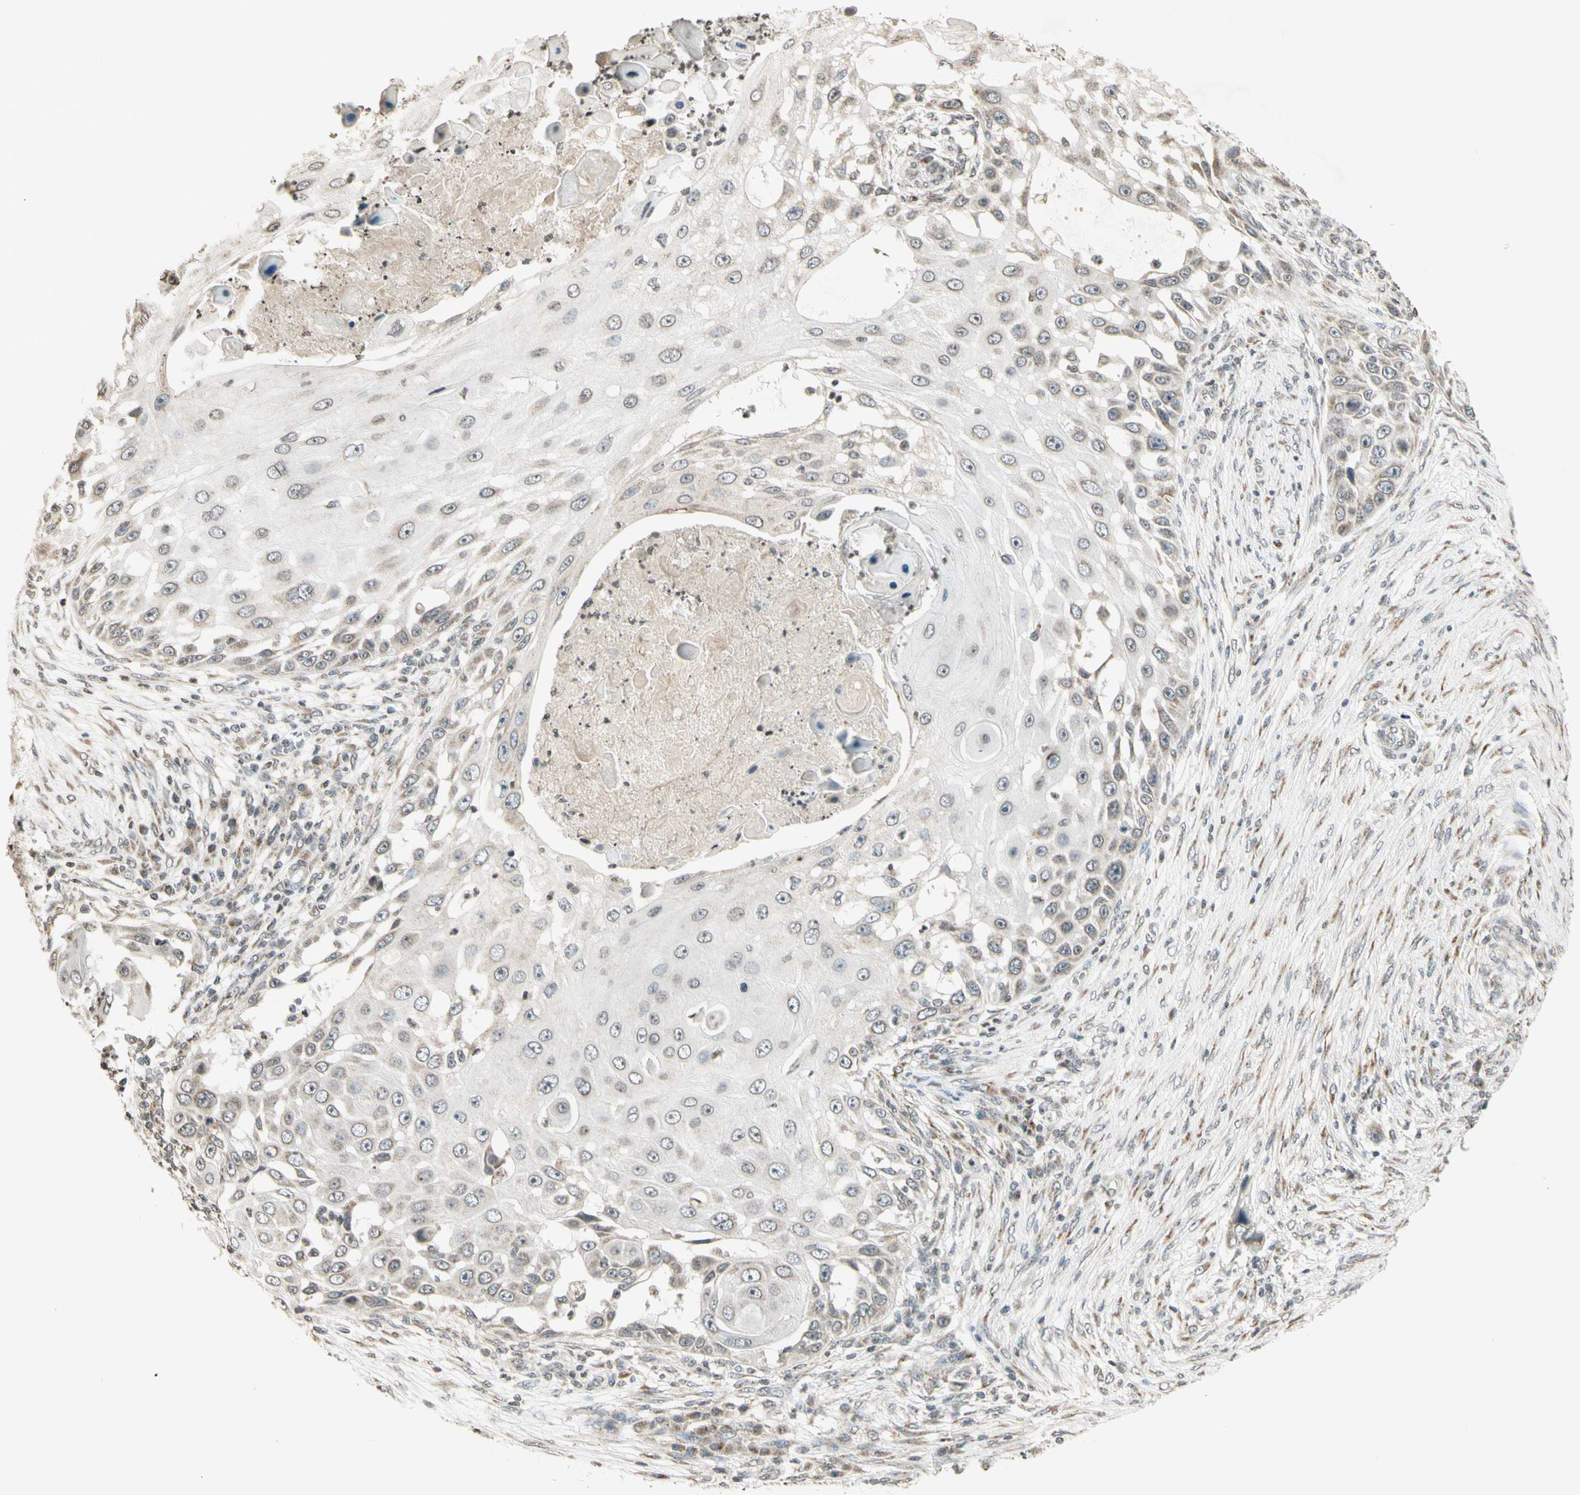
{"staining": {"intensity": "weak", "quantity": "25%-75%", "location": "cytoplasmic/membranous"}, "tissue": "skin cancer", "cell_type": "Tumor cells", "image_type": "cancer", "snomed": [{"axis": "morphology", "description": "Squamous cell carcinoma, NOS"}, {"axis": "topography", "description": "Skin"}], "caption": "High-magnification brightfield microscopy of squamous cell carcinoma (skin) stained with DAB (3,3'-diaminobenzidine) (brown) and counterstained with hematoxylin (blue). tumor cells exhibit weak cytoplasmic/membranous positivity is seen in about25%-75% of cells.", "gene": "CCNI", "patient": {"sex": "female", "age": 44}}